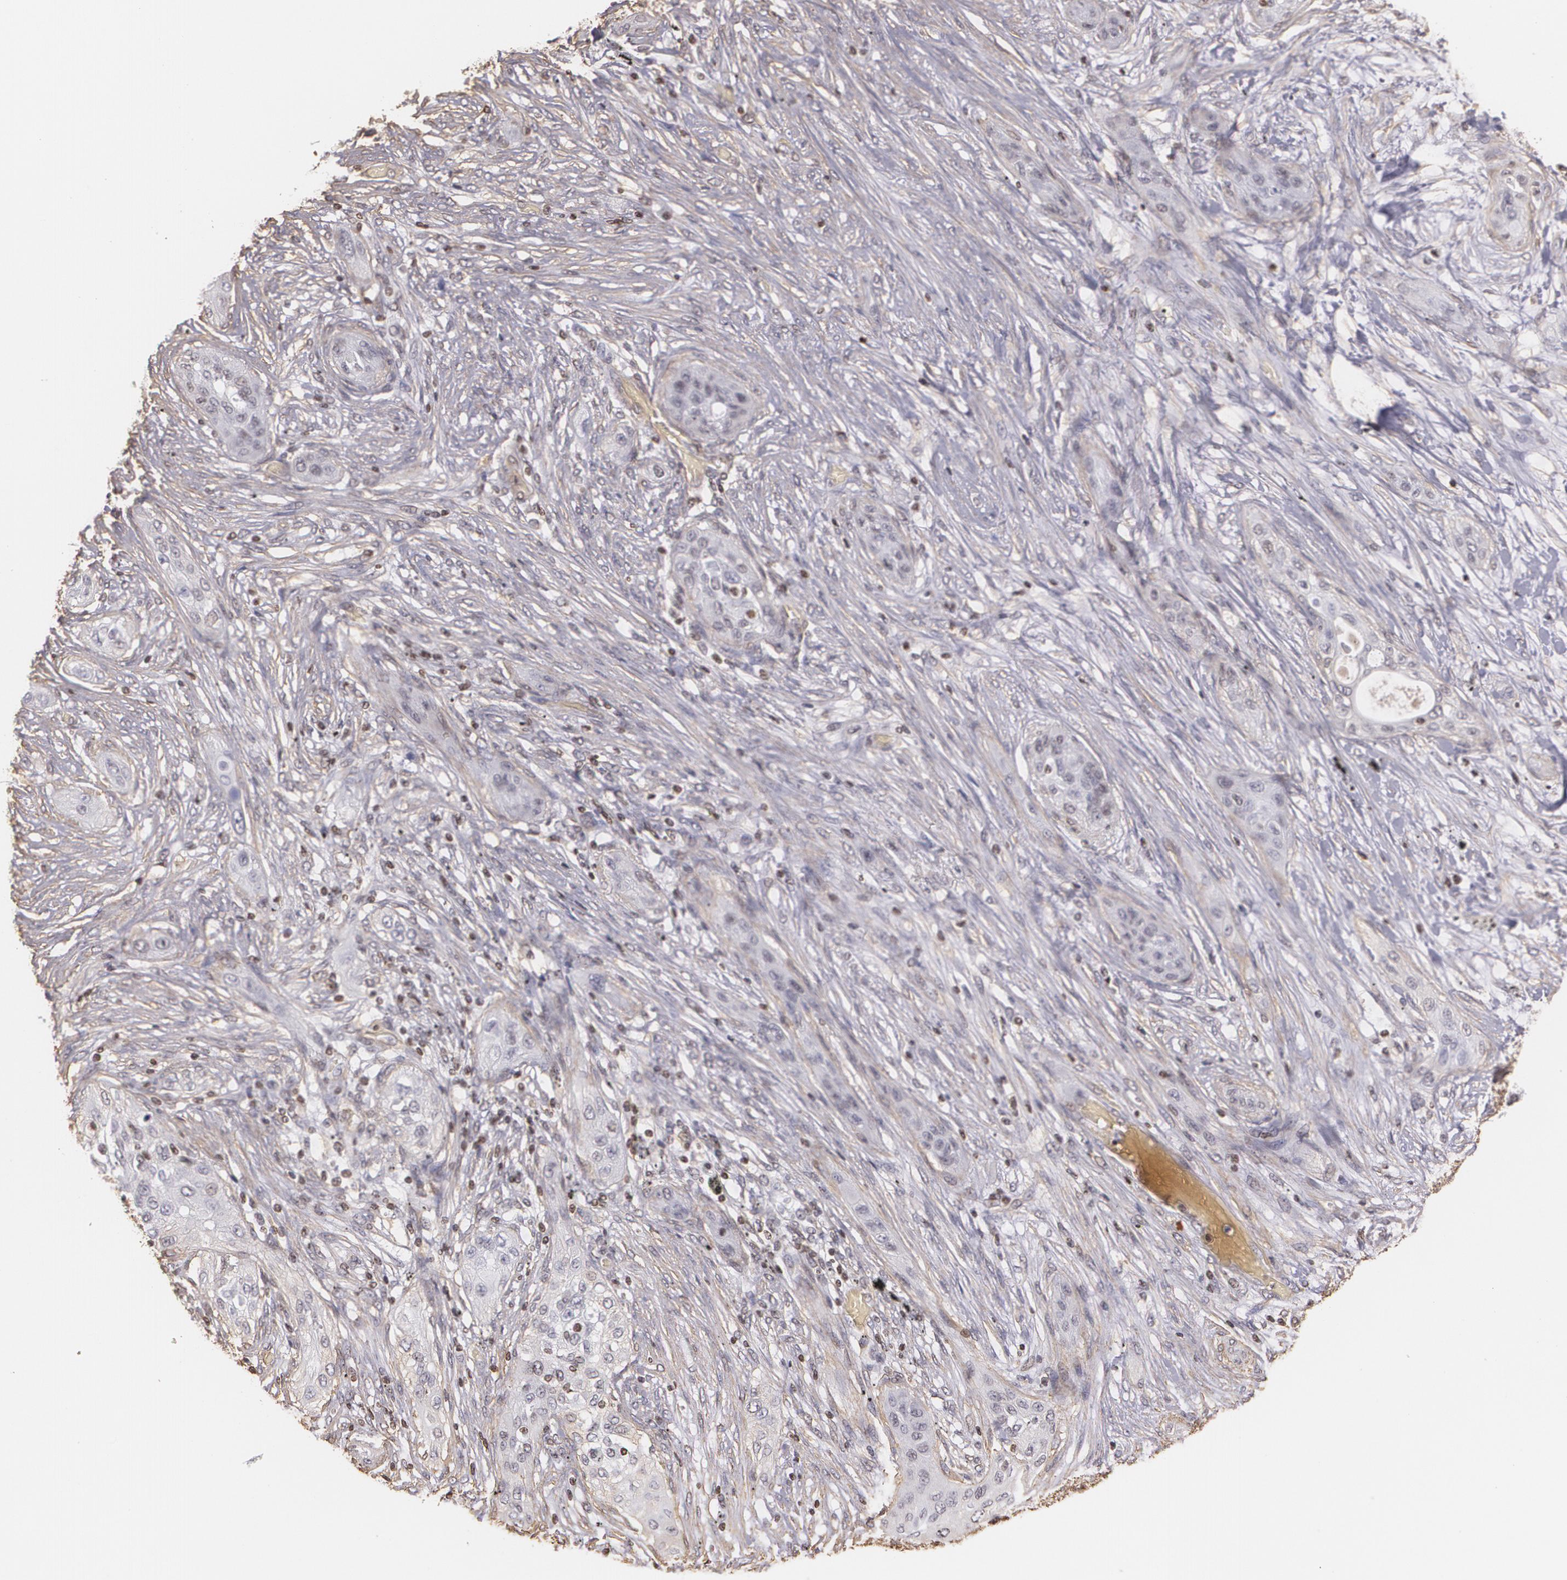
{"staining": {"intensity": "moderate", "quantity": "<25%", "location": "nuclear"}, "tissue": "lung cancer", "cell_type": "Tumor cells", "image_type": "cancer", "snomed": [{"axis": "morphology", "description": "Squamous cell carcinoma, NOS"}, {"axis": "topography", "description": "Lung"}], "caption": "A micrograph showing moderate nuclear staining in approximately <25% of tumor cells in lung cancer, as visualized by brown immunohistochemical staining.", "gene": "VAMP1", "patient": {"sex": "female", "age": 47}}